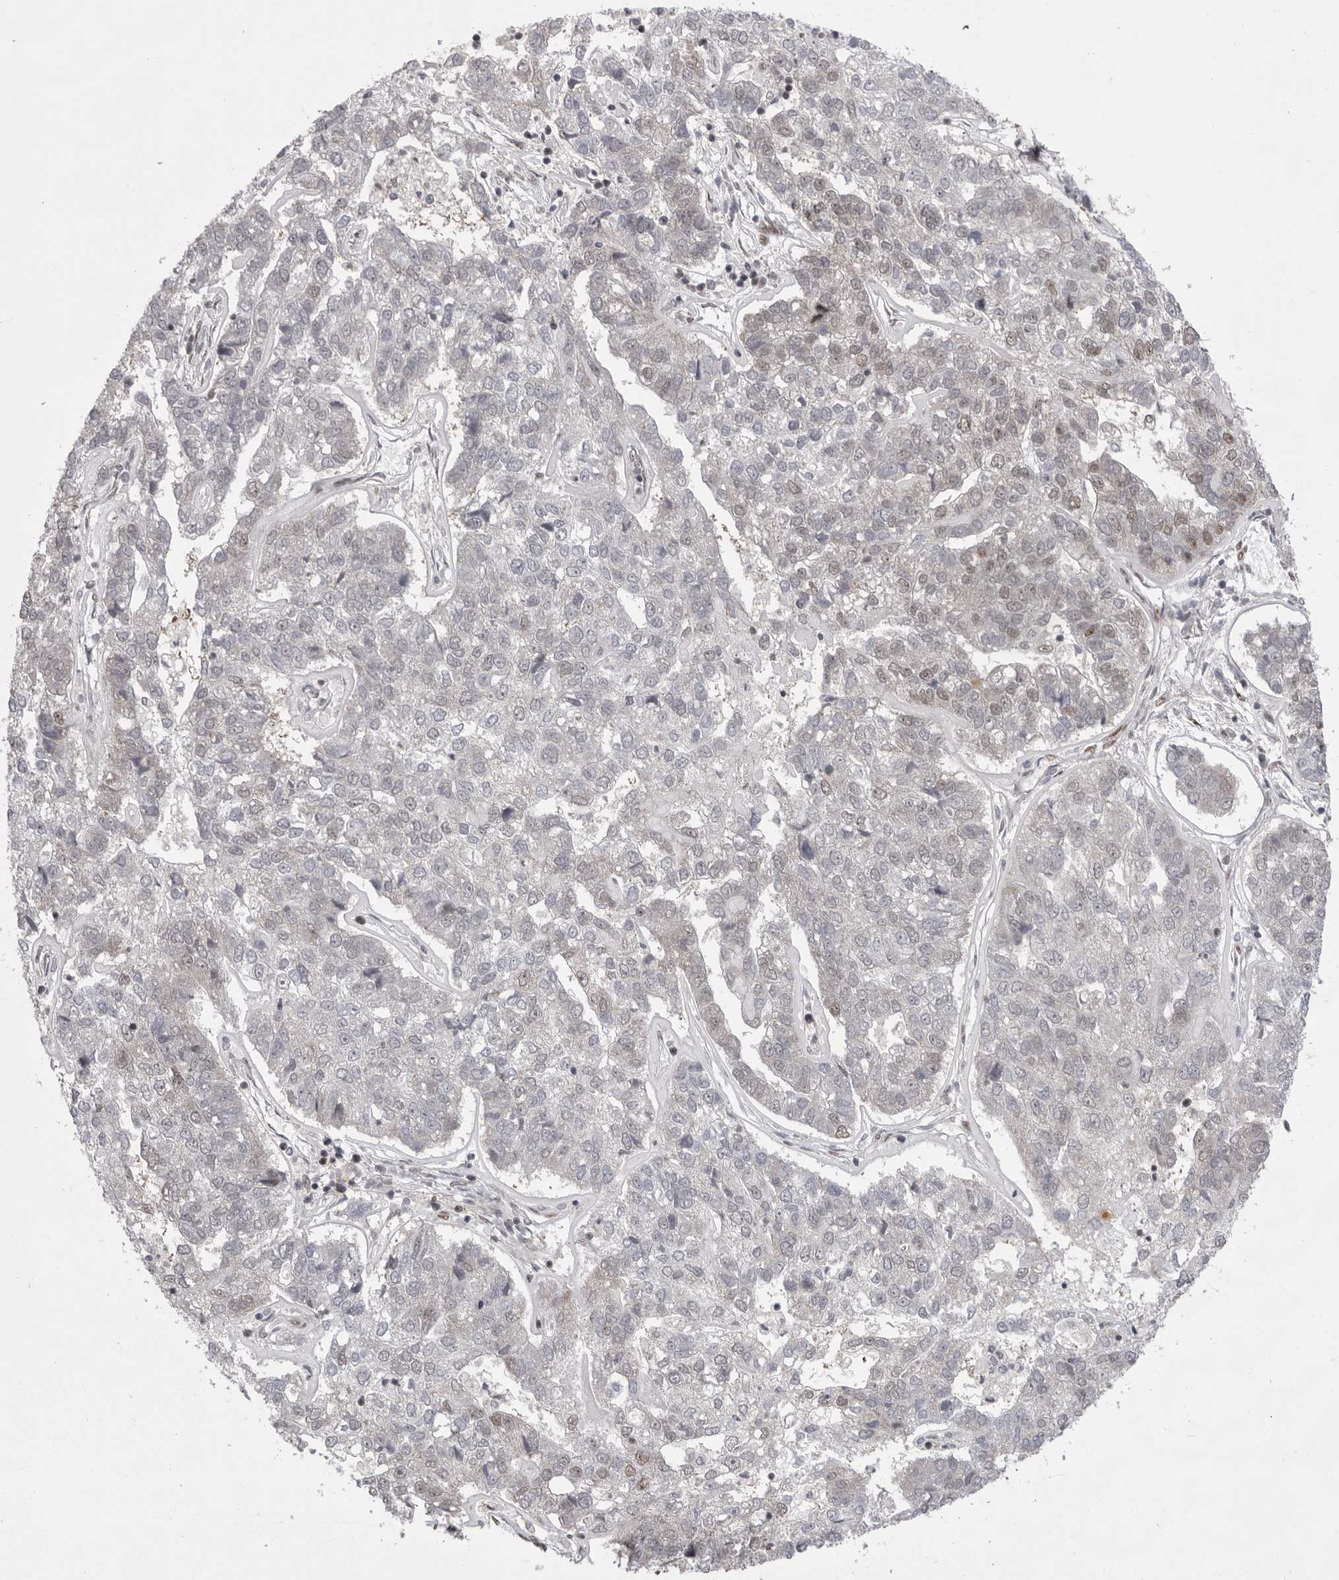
{"staining": {"intensity": "weak", "quantity": "<25%", "location": "cytoplasmic/membranous,nuclear"}, "tissue": "pancreatic cancer", "cell_type": "Tumor cells", "image_type": "cancer", "snomed": [{"axis": "morphology", "description": "Adenocarcinoma, NOS"}, {"axis": "topography", "description": "Pancreas"}], "caption": "There is no significant positivity in tumor cells of adenocarcinoma (pancreatic).", "gene": "MEPCE", "patient": {"sex": "female", "age": 61}}